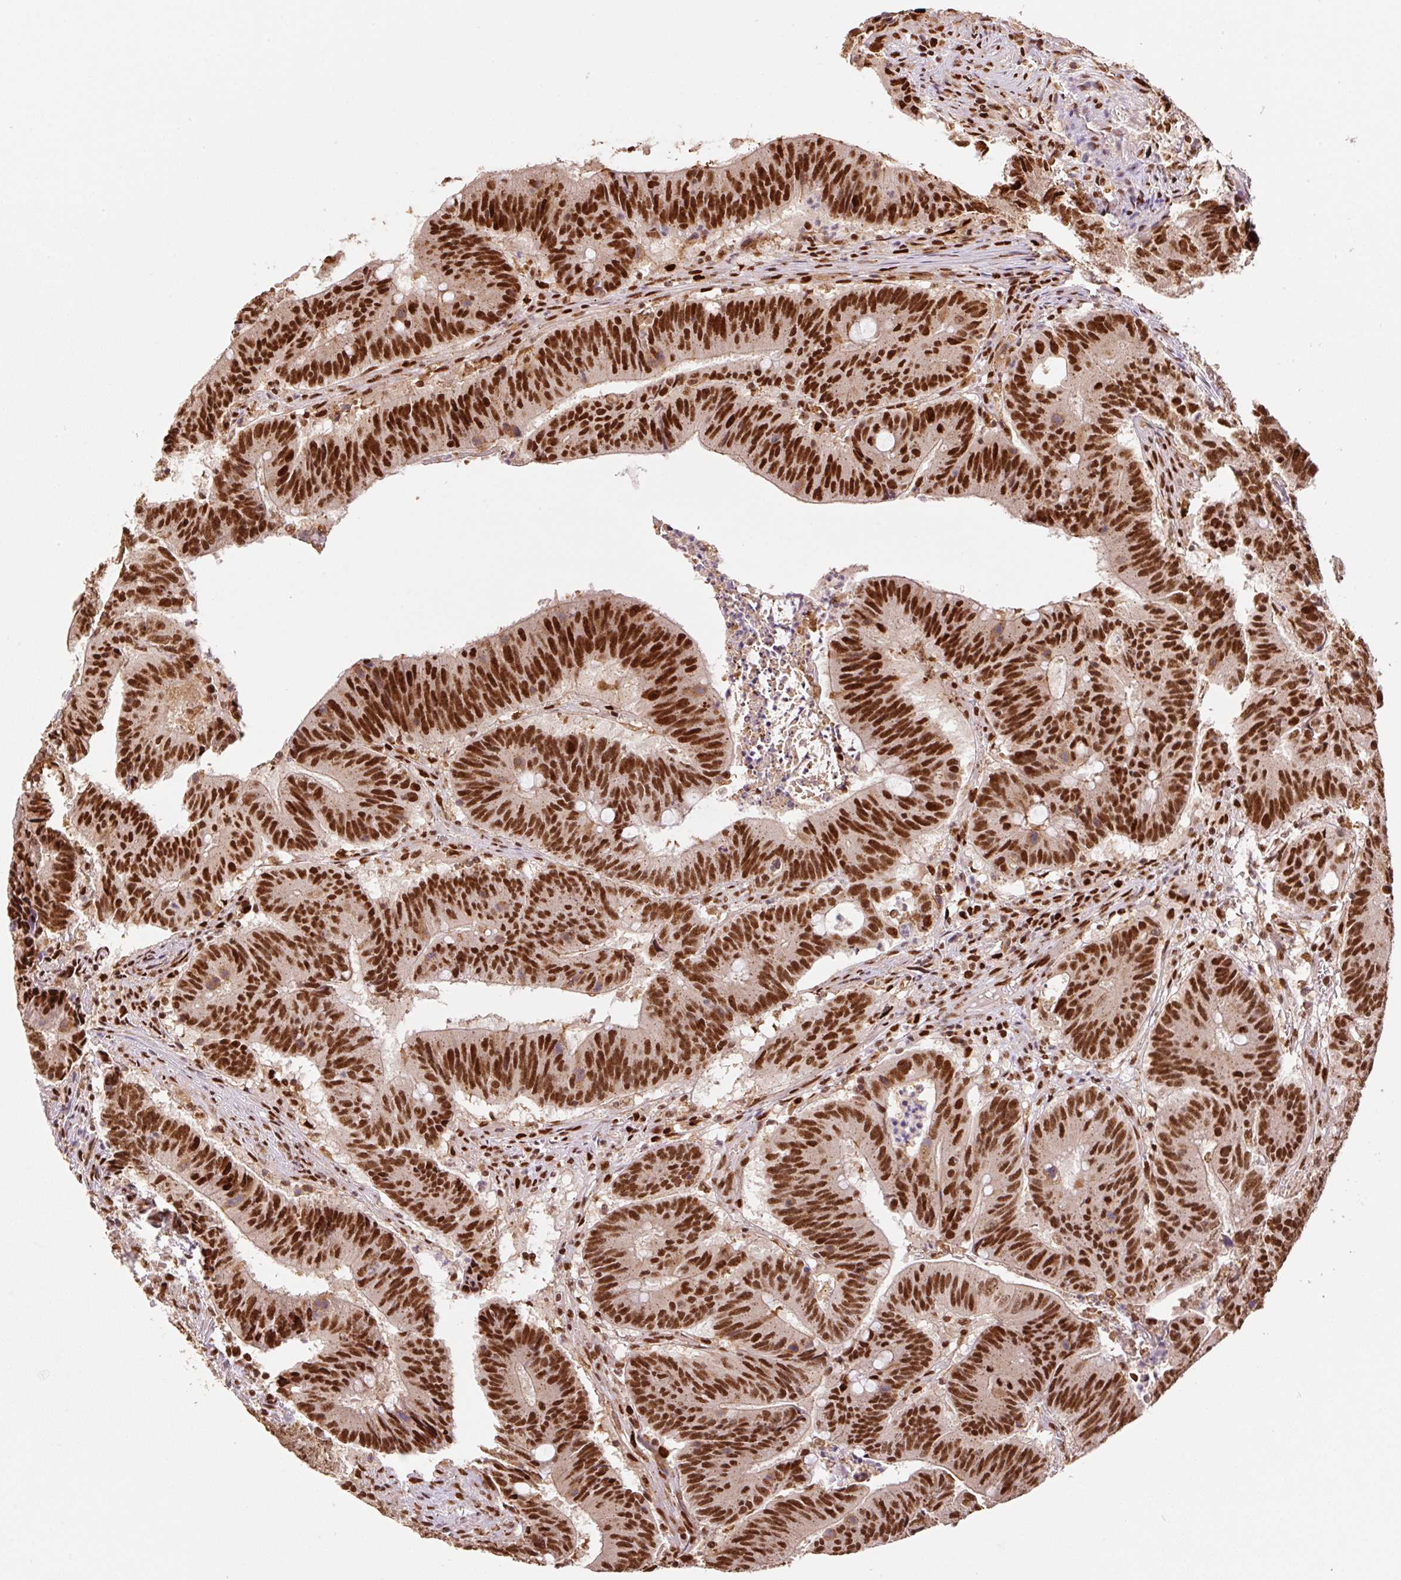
{"staining": {"intensity": "strong", "quantity": ">75%", "location": "nuclear"}, "tissue": "colorectal cancer", "cell_type": "Tumor cells", "image_type": "cancer", "snomed": [{"axis": "morphology", "description": "Adenocarcinoma, NOS"}, {"axis": "topography", "description": "Colon"}], "caption": "Colorectal cancer (adenocarcinoma) tissue reveals strong nuclear positivity in about >75% of tumor cells (DAB (3,3'-diaminobenzidine) IHC, brown staining for protein, blue staining for nuclei).", "gene": "GPR139", "patient": {"sex": "female", "age": 87}}